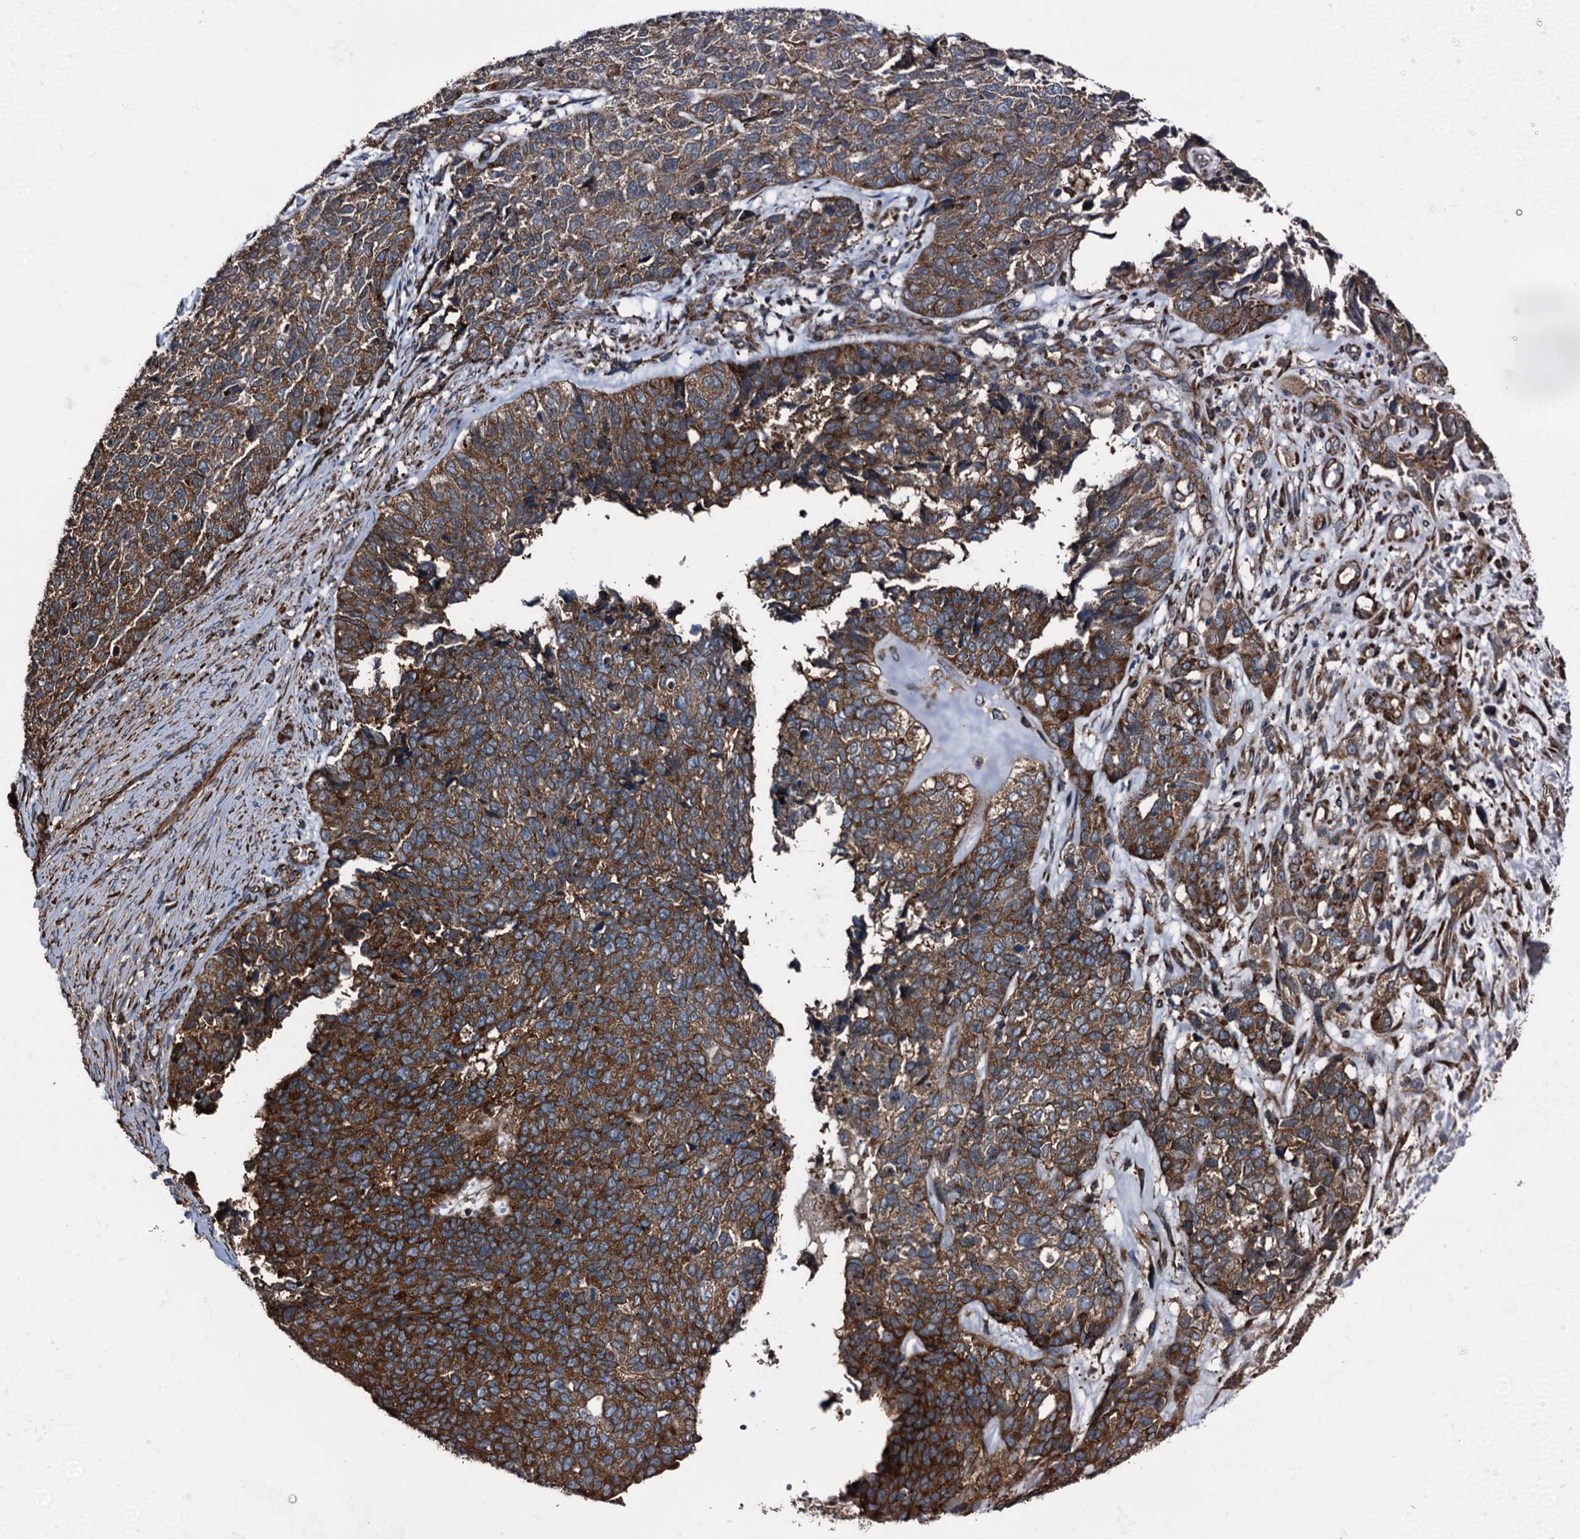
{"staining": {"intensity": "strong", "quantity": ">75%", "location": "cytoplasmic/membranous"}, "tissue": "cervical cancer", "cell_type": "Tumor cells", "image_type": "cancer", "snomed": [{"axis": "morphology", "description": "Squamous cell carcinoma, NOS"}, {"axis": "topography", "description": "Cervix"}], "caption": "Immunohistochemistry staining of cervical squamous cell carcinoma, which exhibits high levels of strong cytoplasmic/membranous staining in approximately >75% of tumor cells indicating strong cytoplasmic/membranous protein staining. The staining was performed using DAB (brown) for protein detection and nuclei were counterstained in hematoxylin (blue).", "gene": "ATP2C1", "patient": {"sex": "female", "age": 63}}